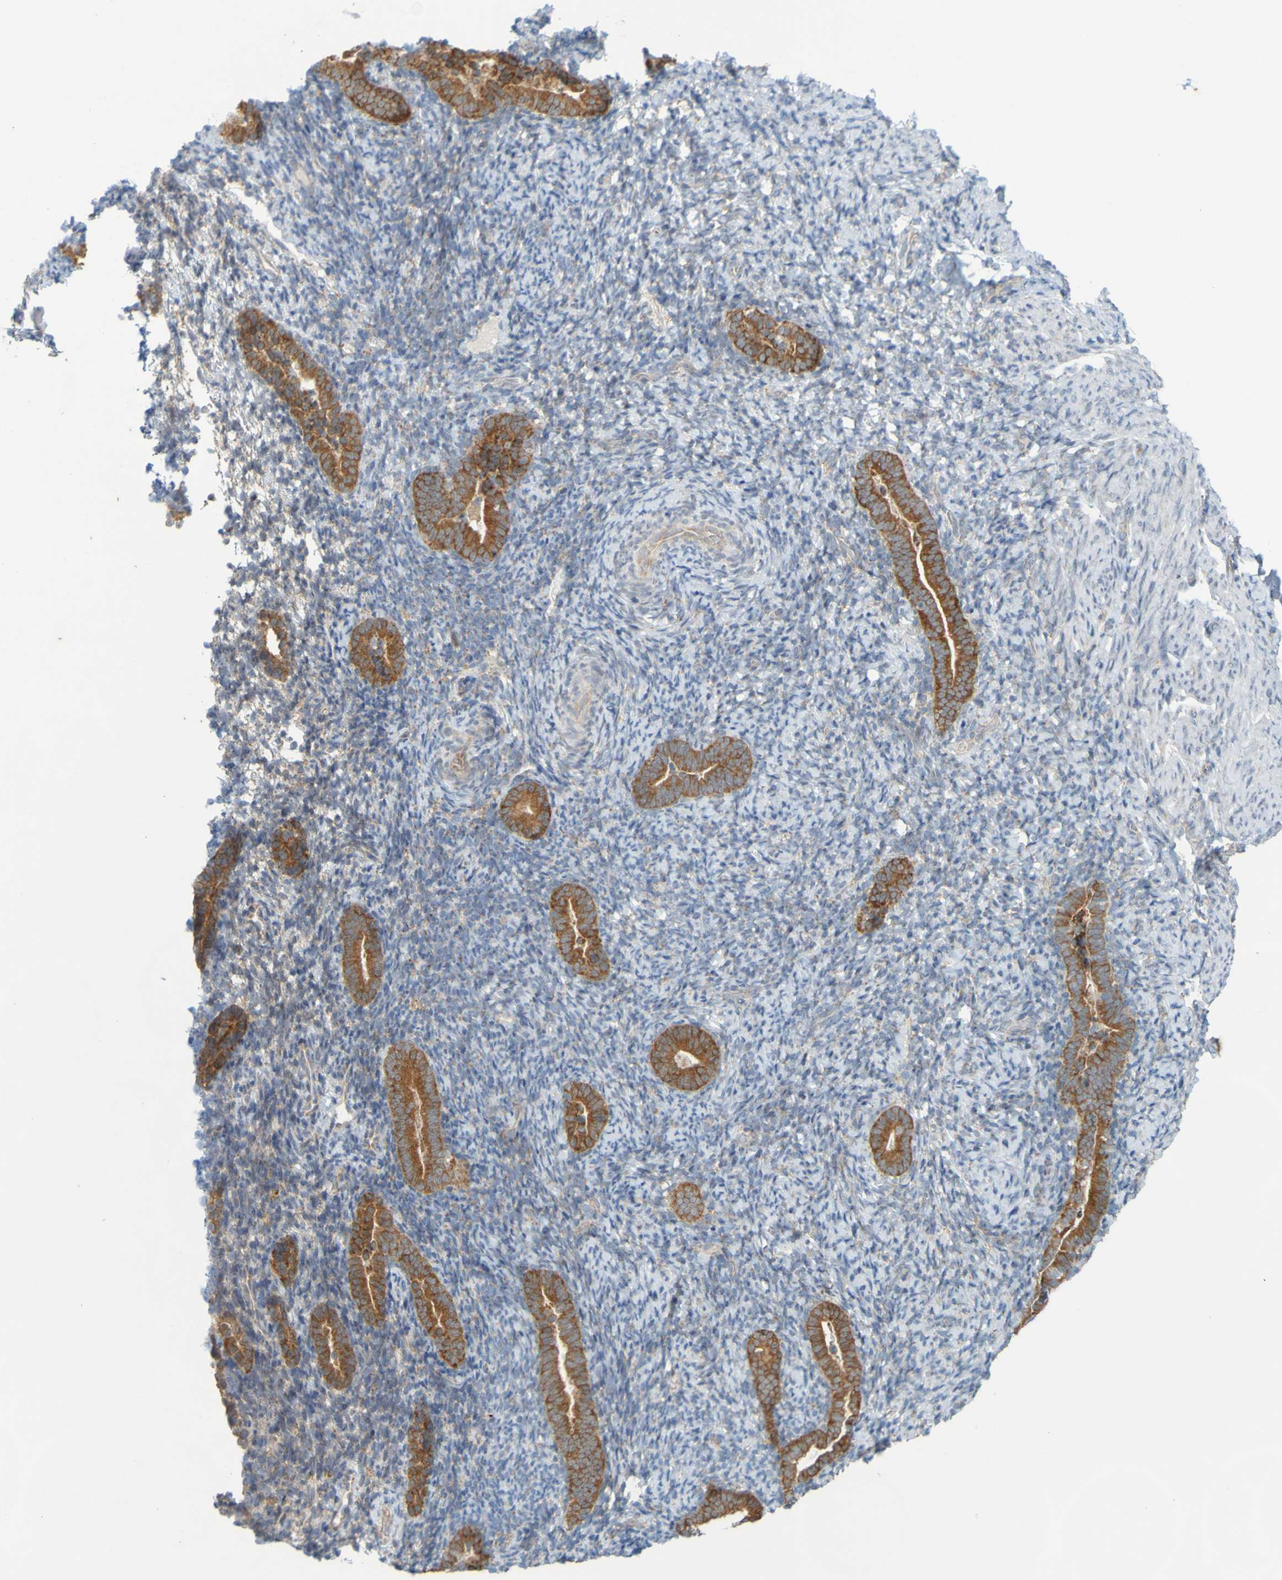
{"staining": {"intensity": "moderate", "quantity": "<25%", "location": "cytoplasmic/membranous"}, "tissue": "endometrium", "cell_type": "Cells in endometrial stroma", "image_type": "normal", "snomed": [{"axis": "morphology", "description": "Normal tissue, NOS"}, {"axis": "topography", "description": "Endometrium"}], "caption": "There is low levels of moderate cytoplasmic/membranous positivity in cells in endometrial stroma of benign endometrium, as demonstrated by immunohistochemical staining (brown color).", "gene": "MOGS", "patient": {"sex": "female", "age": 51}}